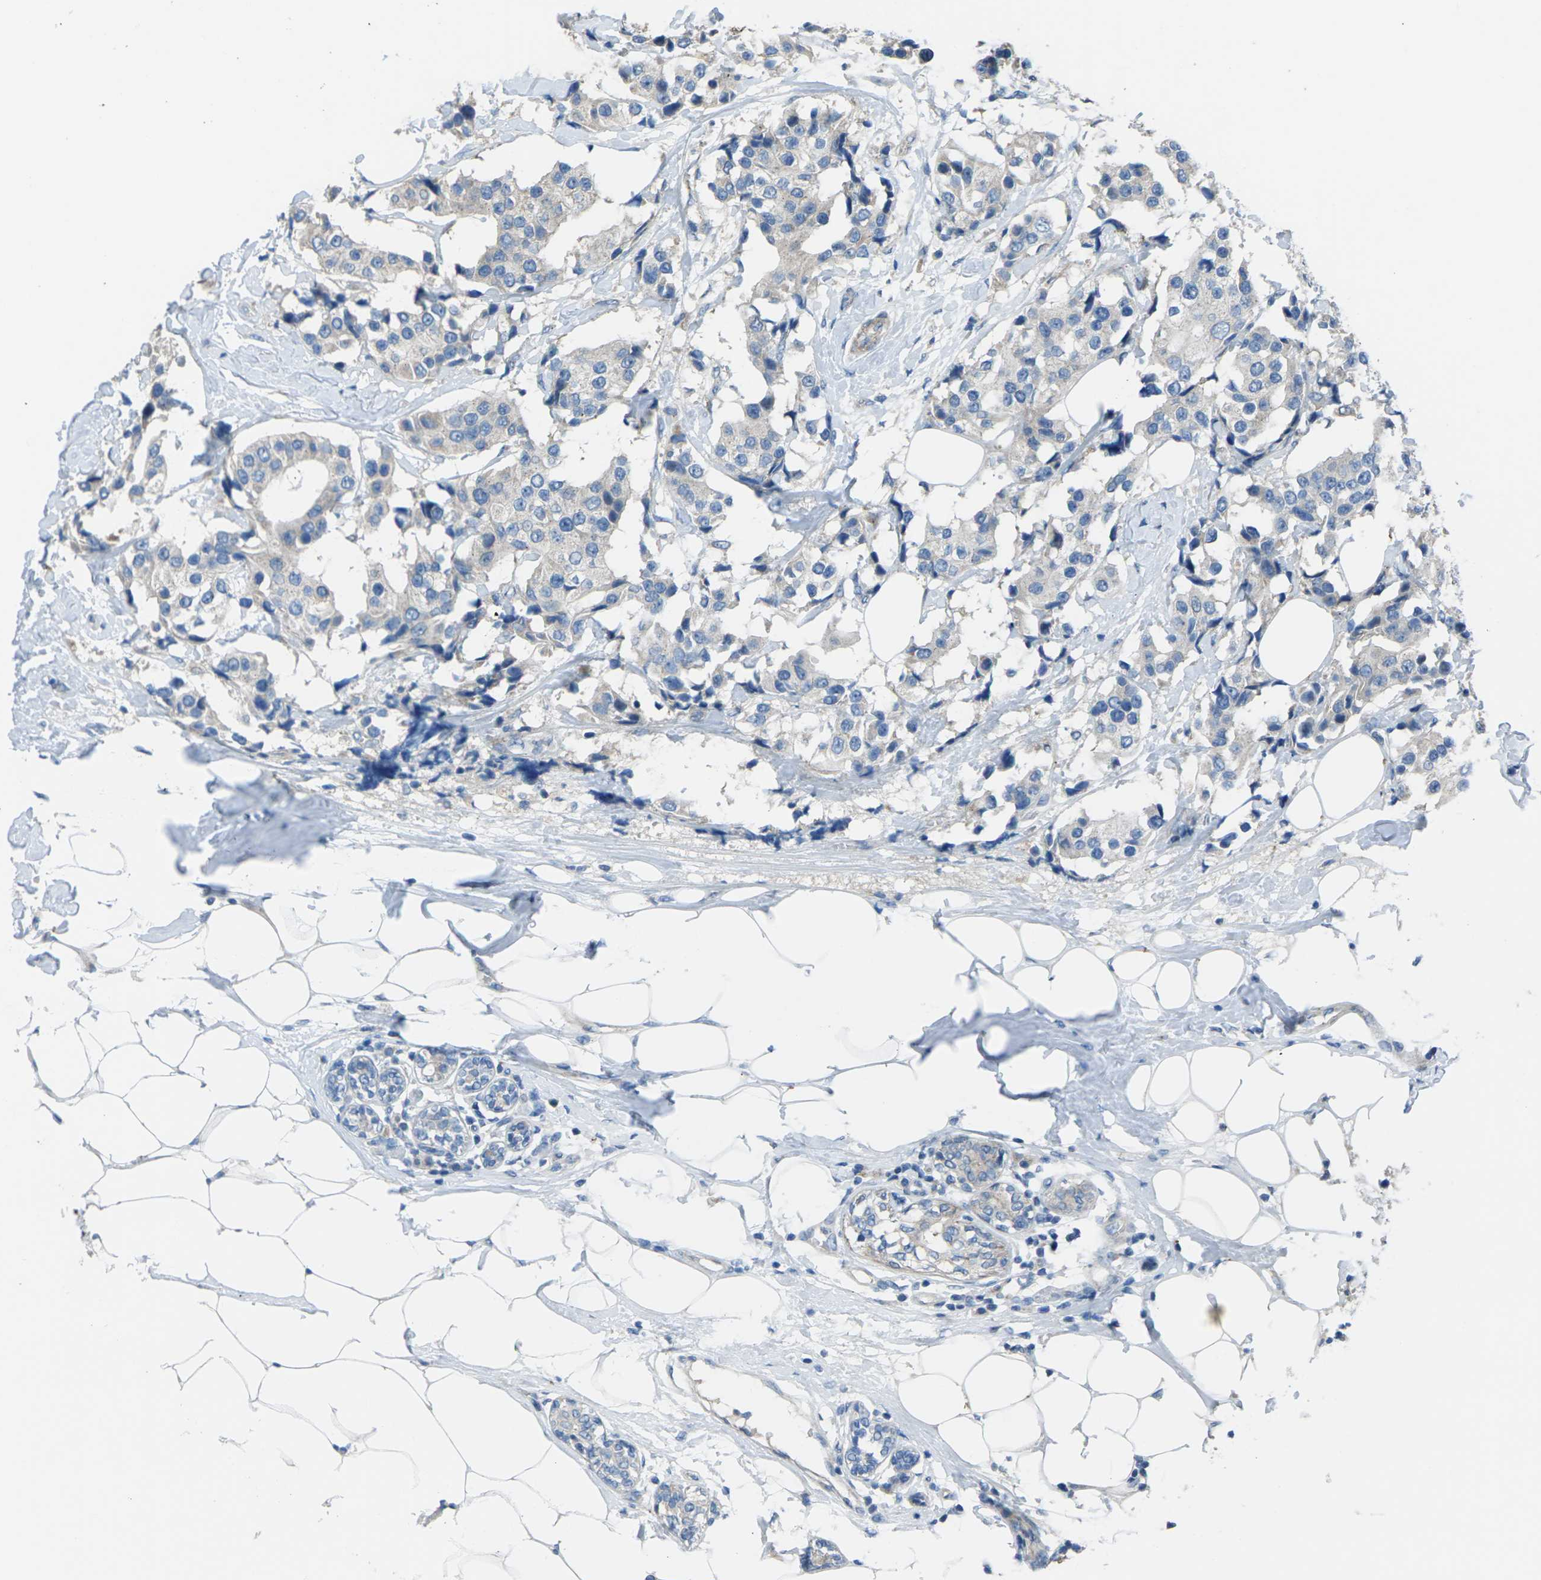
{"staining": {"intensity": "negative", "quantity": "none", "location": "none"}, "tissue": "breast cancer", "cell_type": "Tumor cells", "image_type": "cancer", "snomed": [{"axis": "morphology", "description": "Normal tissue, NOS"}, {"axis": "morphology", "description": "Duct carcinoma"}, {"axis": "topography", "description": "Breast"}], "caption": "Immunohistochemistry micrograph of neoplastic tissue: infiltrating ductal carcinoma (breast) stained with DAB (3,3'-diaminobenzidine) displays no significant protein staining in tumor cells. Nuclei are stained in blue.", "gene": "EDNRA", "patient": {"sex": "female", "age": 39}}